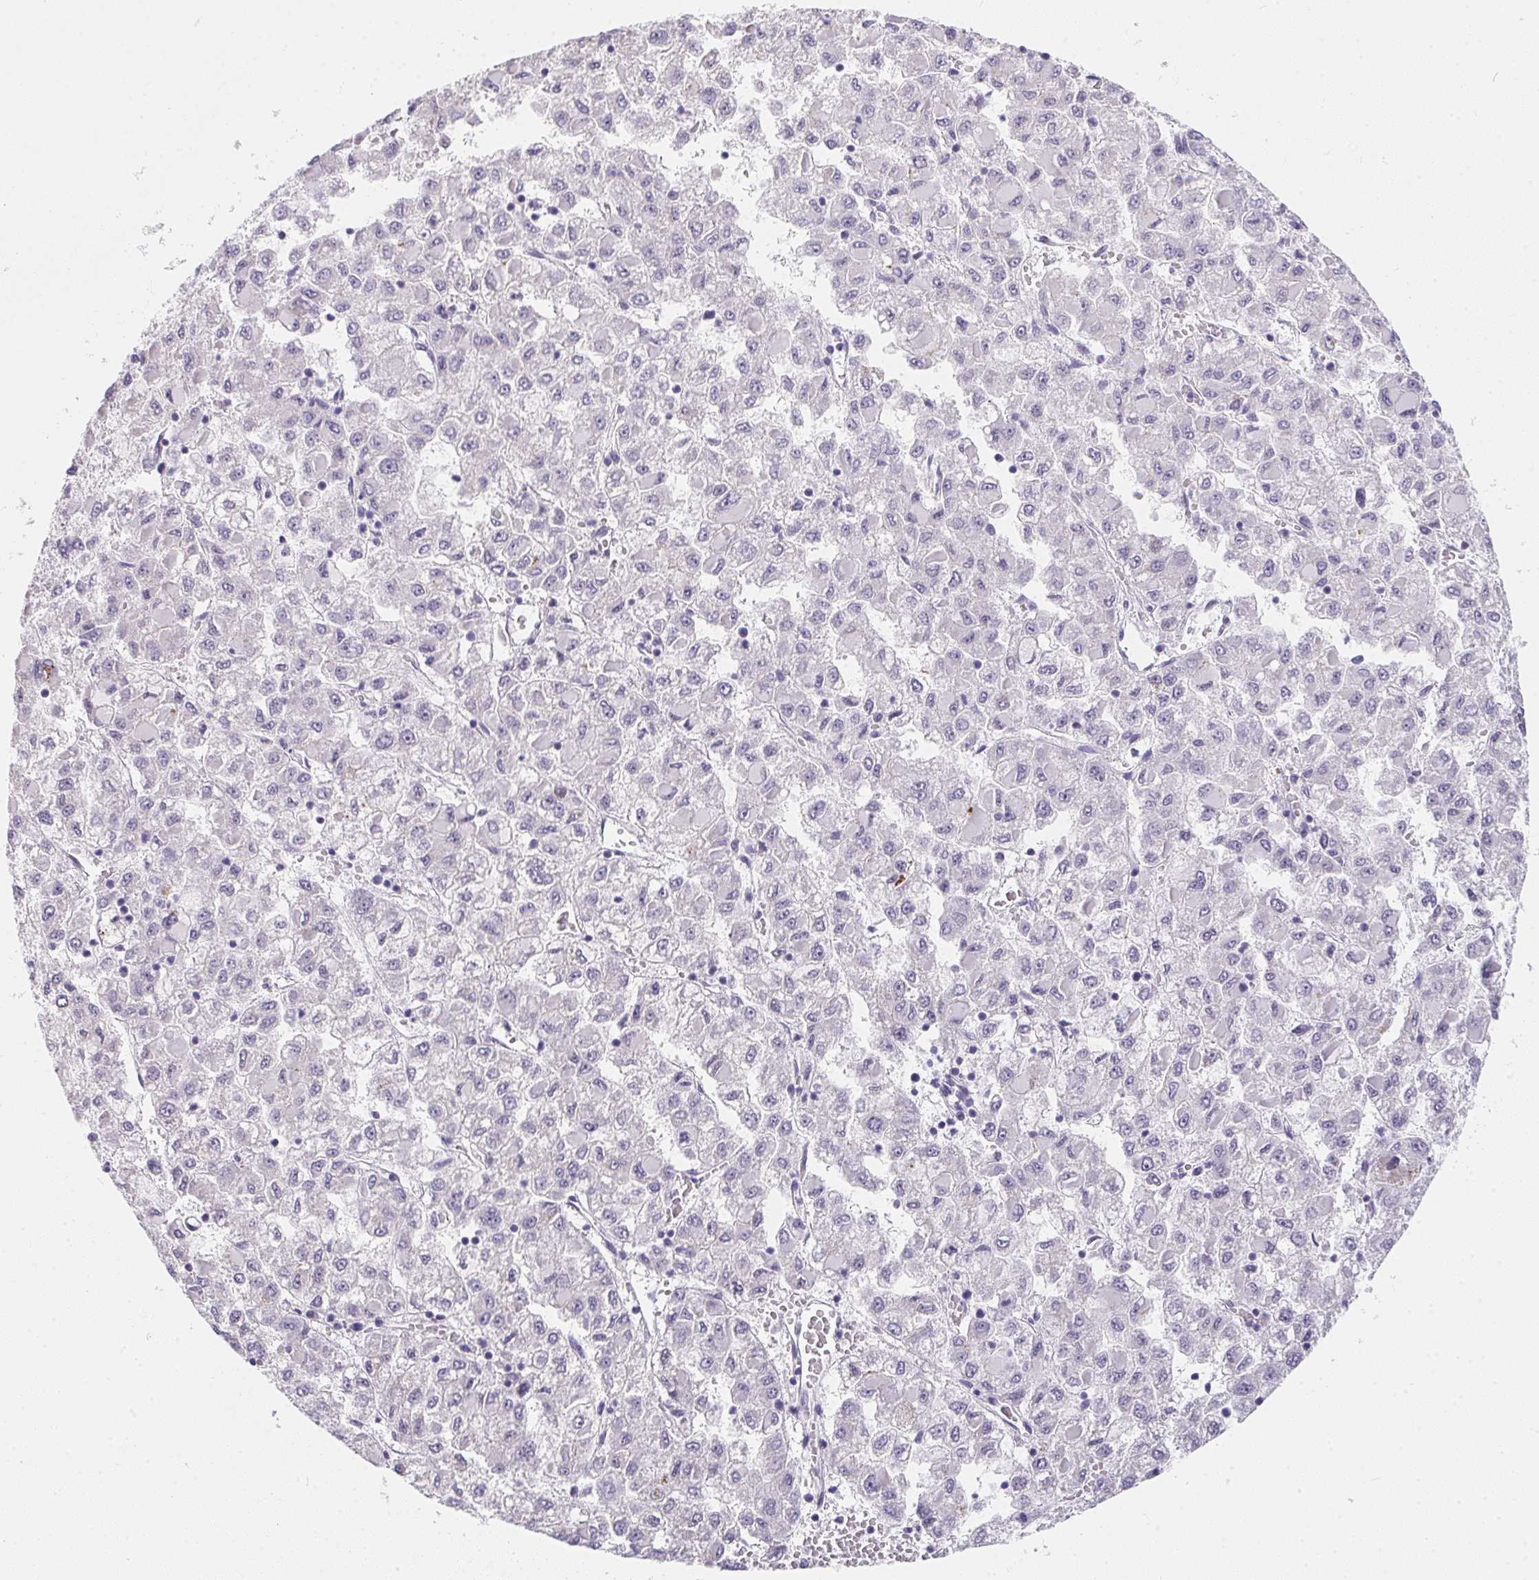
{"staining": {"intensity": "negative", "quantity": "none", "location": "none"}, "tissue": "liver cancer", "cell_type": "Tumor cells", "image_type": "cancer", "snomed": [{"axis": "morphology", "description": "Carcinoma, Hepatocellular, NOS"}, {"axis": "topography", "description": "Liver"}], "caption": "Hepatocellular carcinoma (liver) stained for a protein using immunohistochemistry exhibits no staining tumor cells.", "gene": "MAP1A", "patient": {"sex": "male", "age": 40}}